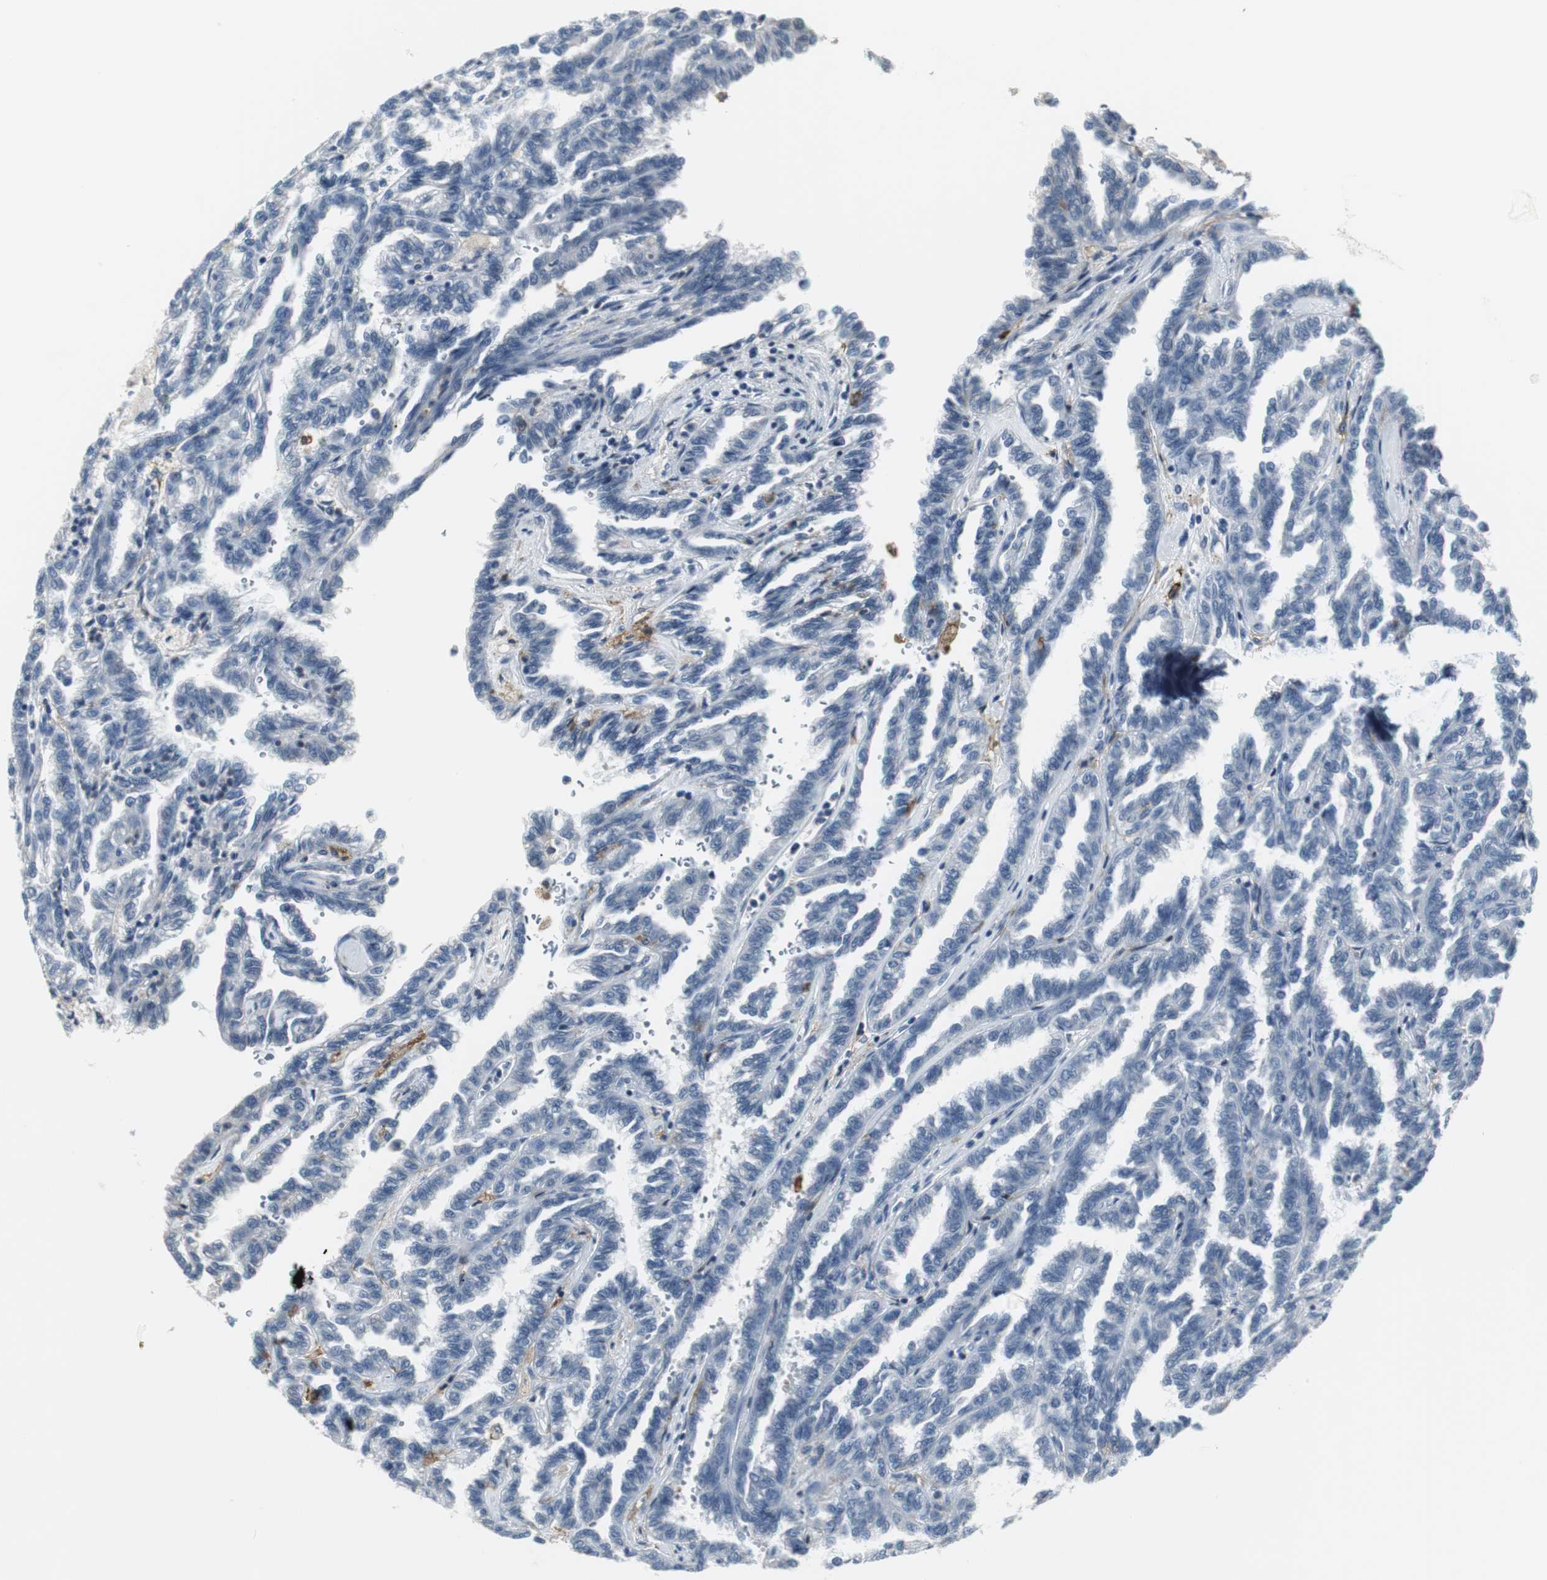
{"staining": {"intensity": "negative", "quantity": "none", "location": "none"}, "tissue": "renal cancer", "cell_type": "Tumor cells", "image_type": "cancer", "snomed": [{"axis": "morphology", "description": "Inflammation, NOS"}, {"axis": "morphology", "description": "Adenocarcinoma, NOS"}, {"axis": "topography", "description": "Kidney"}], "caption": "Immunohistochemical staining of renal adenocarcinoma displays no significant positivity in tumor cells.", "gene": "SLC2A5", "patient": {"sex": "male", "age": 68}}